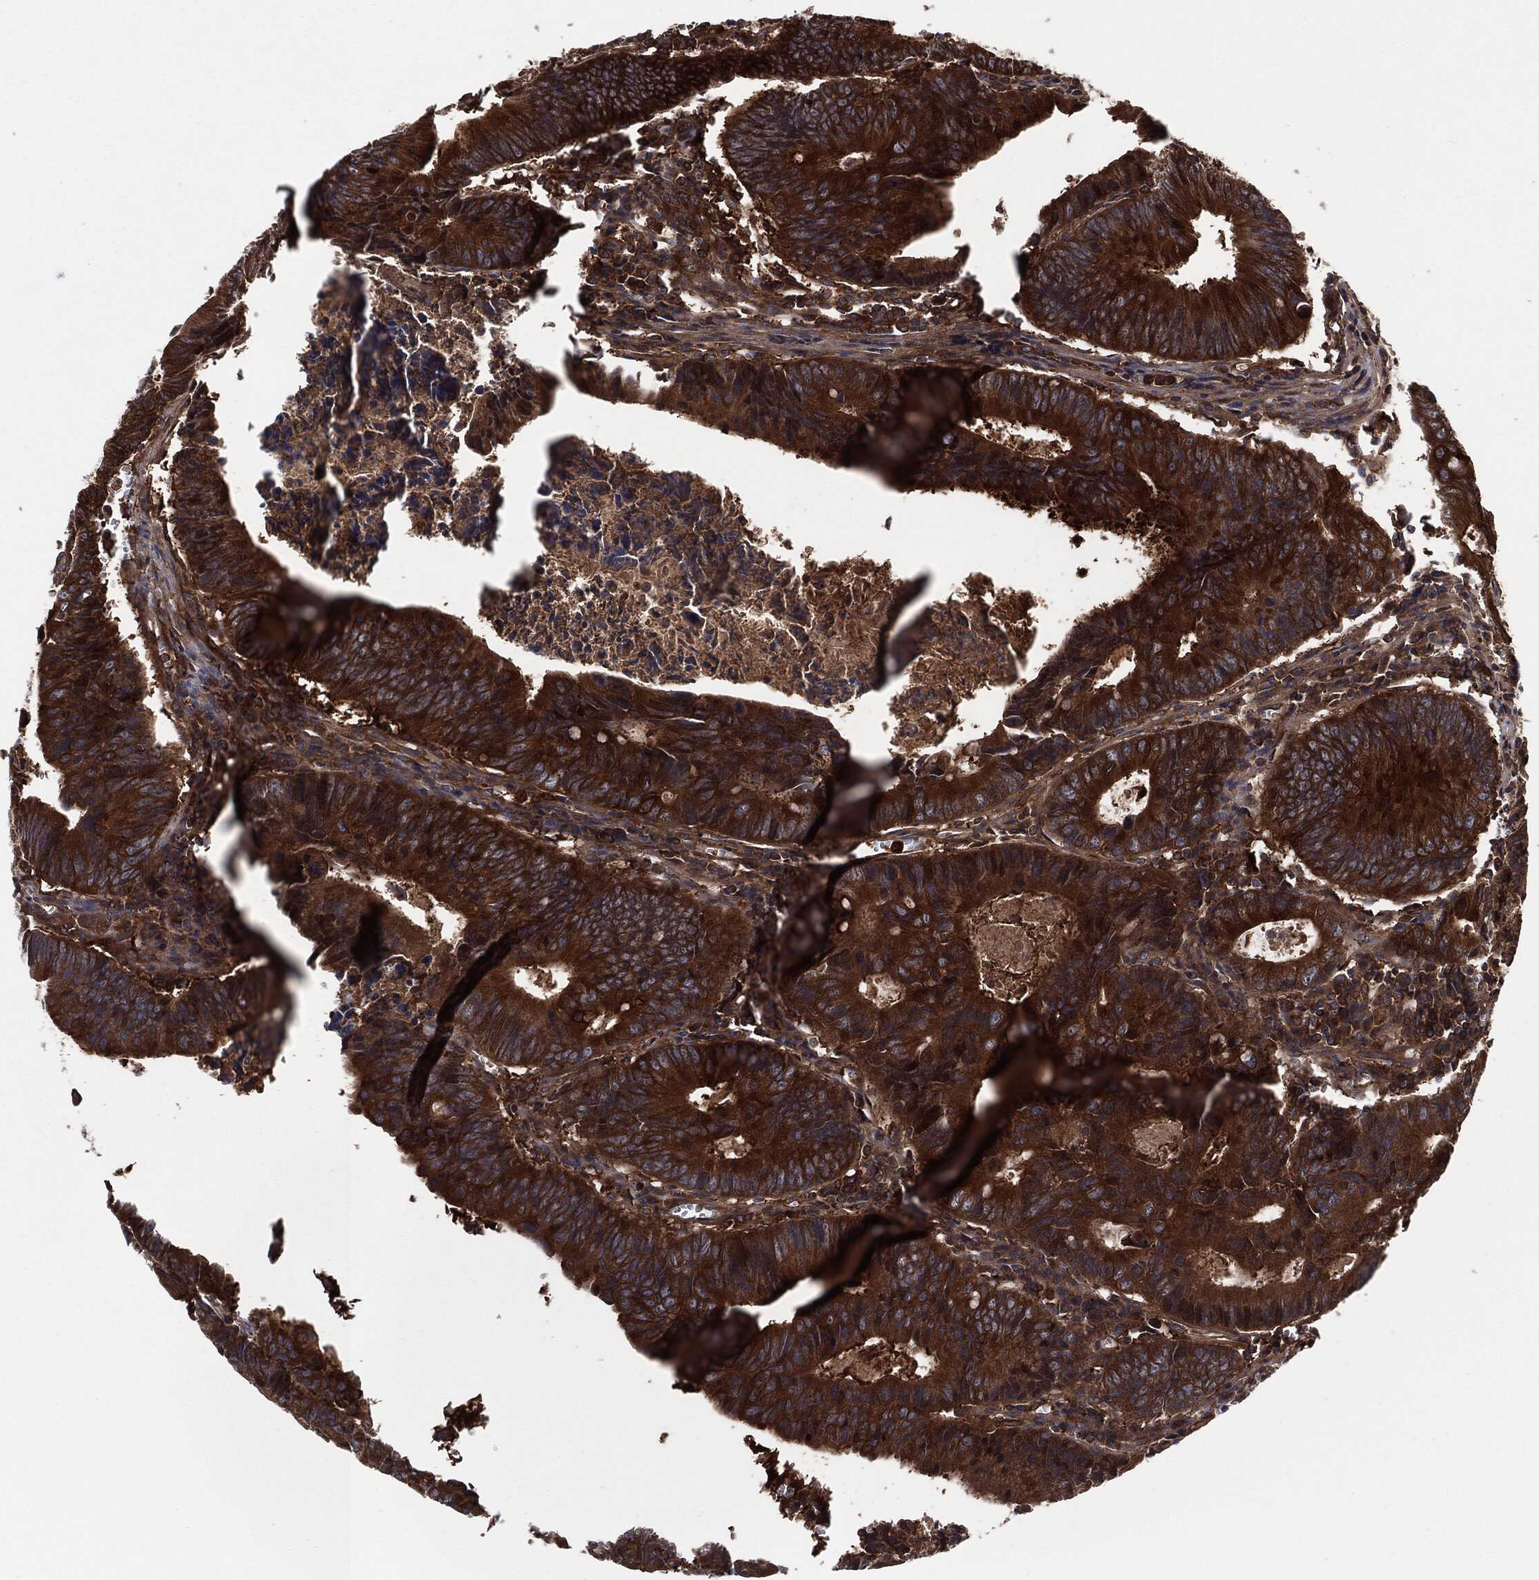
{"staining": {"intensity": "strong", "quantity": ">75%", "location": "cytoplasmic/membranous"}, "tissue": "colorectal cancer", "cell_type": "Tumor cells", "image_type": "cancer", "snomed": [{"axis": "morphology", "description": "Adenocarcinoma, NOS"}, {"axis": "topography", "description": "Colon"}], "caption": "Colorectal adenocarcinoma tissue exhibits strong cytoplasmic/membranous expression in approximately >75% of tumor cells, visualized by immunohistochemistry.", "gene": "XPNPEP1", "patient": {"sex": "female", "age": 87}}